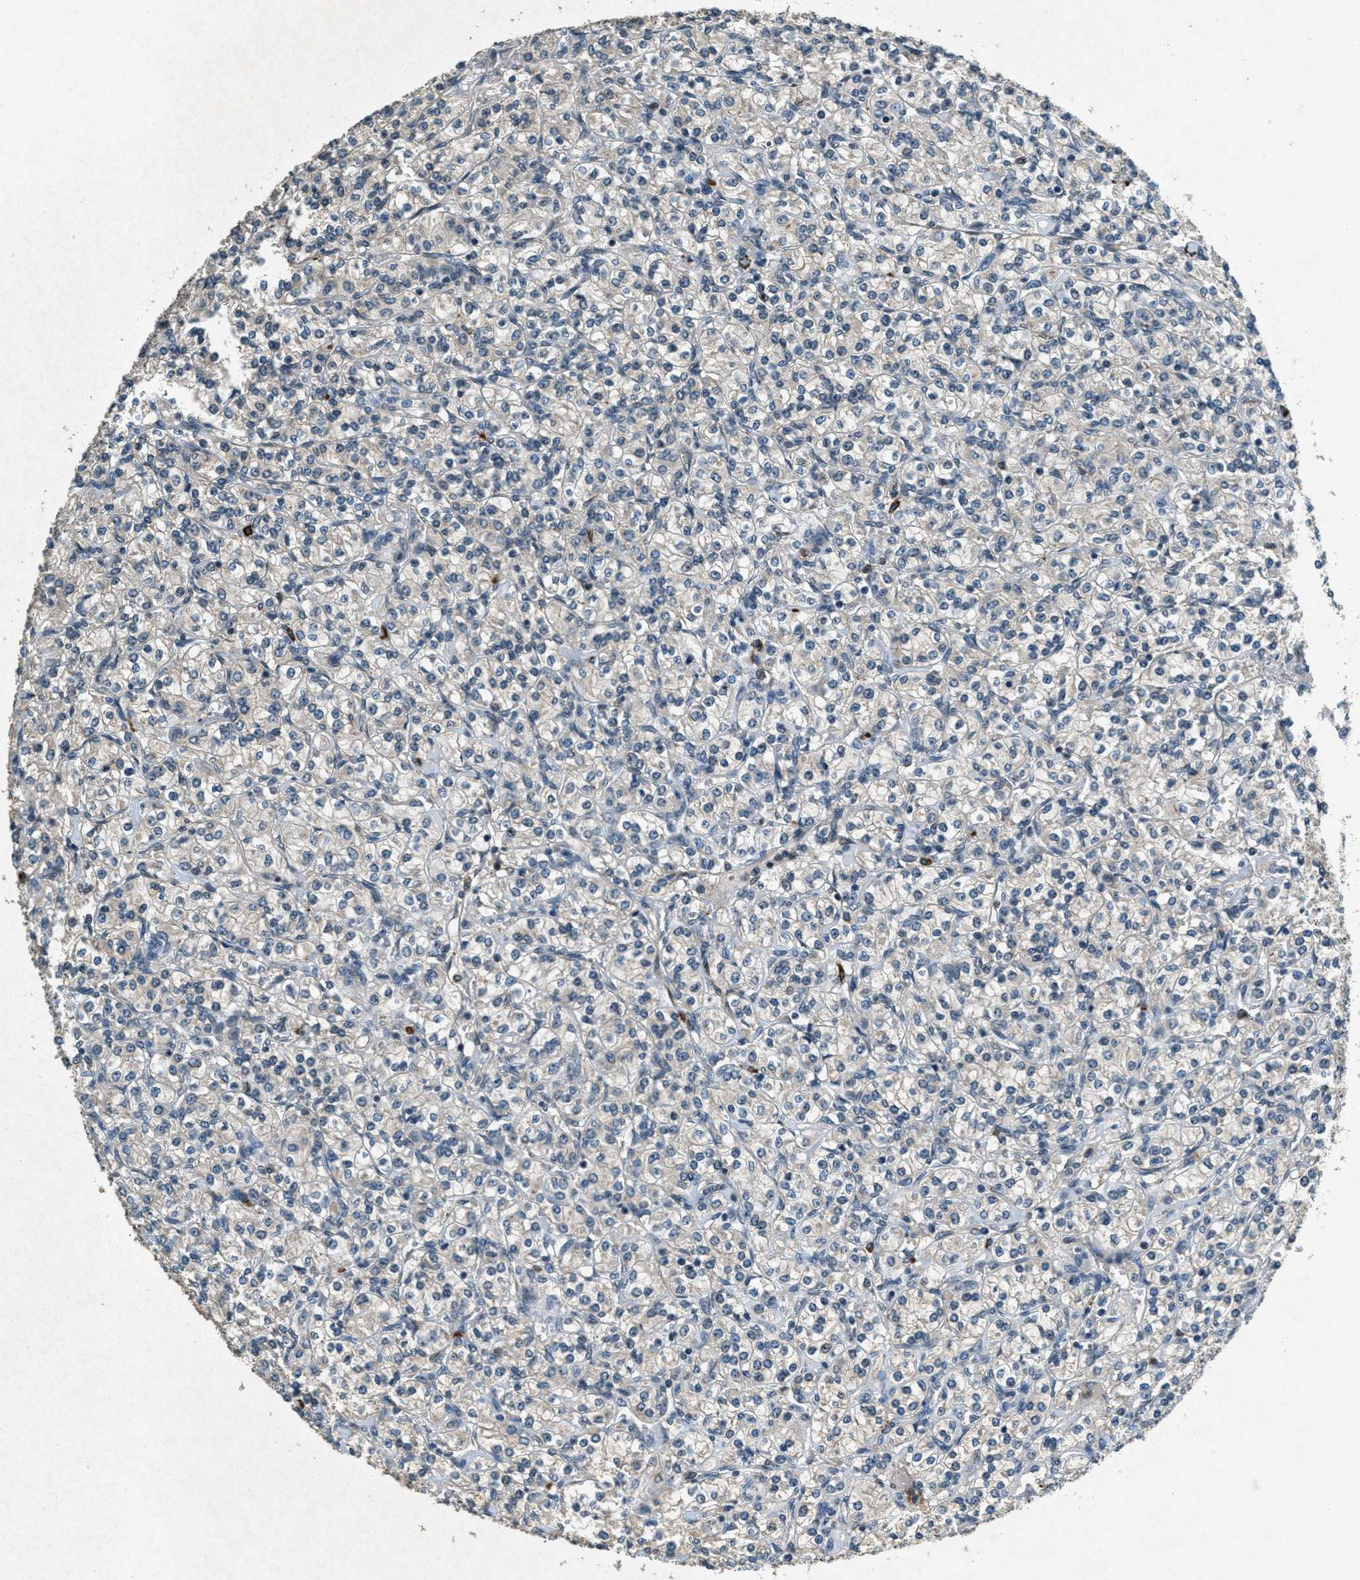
{"staining": {"intensity": "negative", "quantity": "none", "location": "none"}, "tissue": "renal cancer", "cell_type": "Tumor cells", "image_type": "cancer", "snomed": [{"axis": "morphology", "description": "Adenocarcinoma, NOS"}, {"axis": "topography", "description": "Kidney"}], "caption": "Human adenocarcinoma (renal) stained for a protein using immunohistochemistry exhibits no expression in tumor cells.", "gene": "RAB3D", "patient": {"sex": "male", "age": 77}}